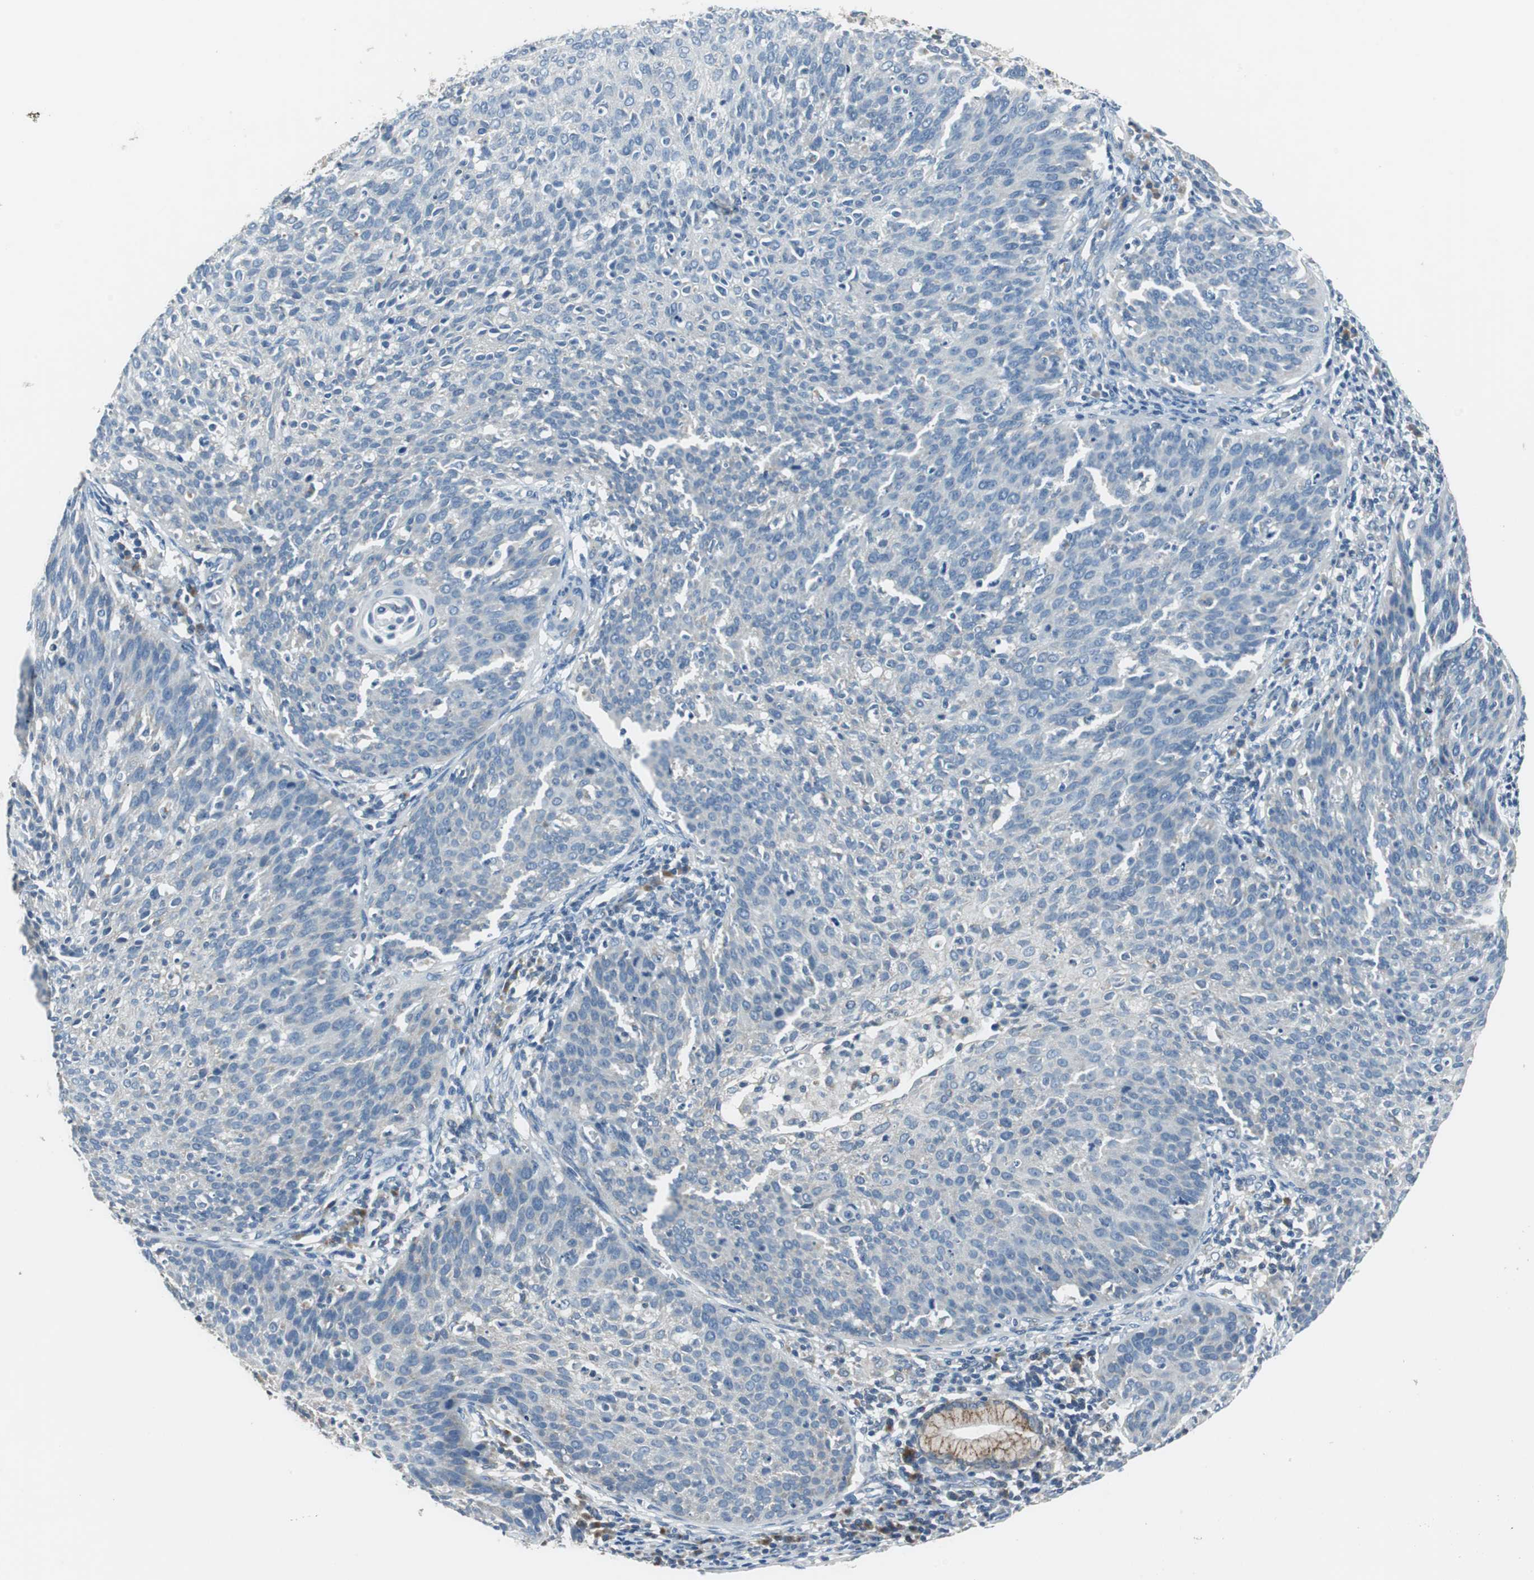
{"staining": {"intensity": "weak", "quantity": "<25%", "location": "cytoplasmic/membranous"}, "tissue": "cervical cancer", "cell_type": "Tumor cells", "image_type": "cancer", "snomed": [{"axis": "morphology", "description": "Squamous cell carcinoma, NOS"}, {"axis": "topography", "description": "Cervix"}], "caption": "Immunohistochemical staining of human cervical cancer reveals no significant staining in tumor cells. (DAB (3,3'-diaminobenzidine) immunohistochemistry with hematoxylin counter stain).", "gene": "PLAA", "patient": {"sex": "female", "age": 38}}